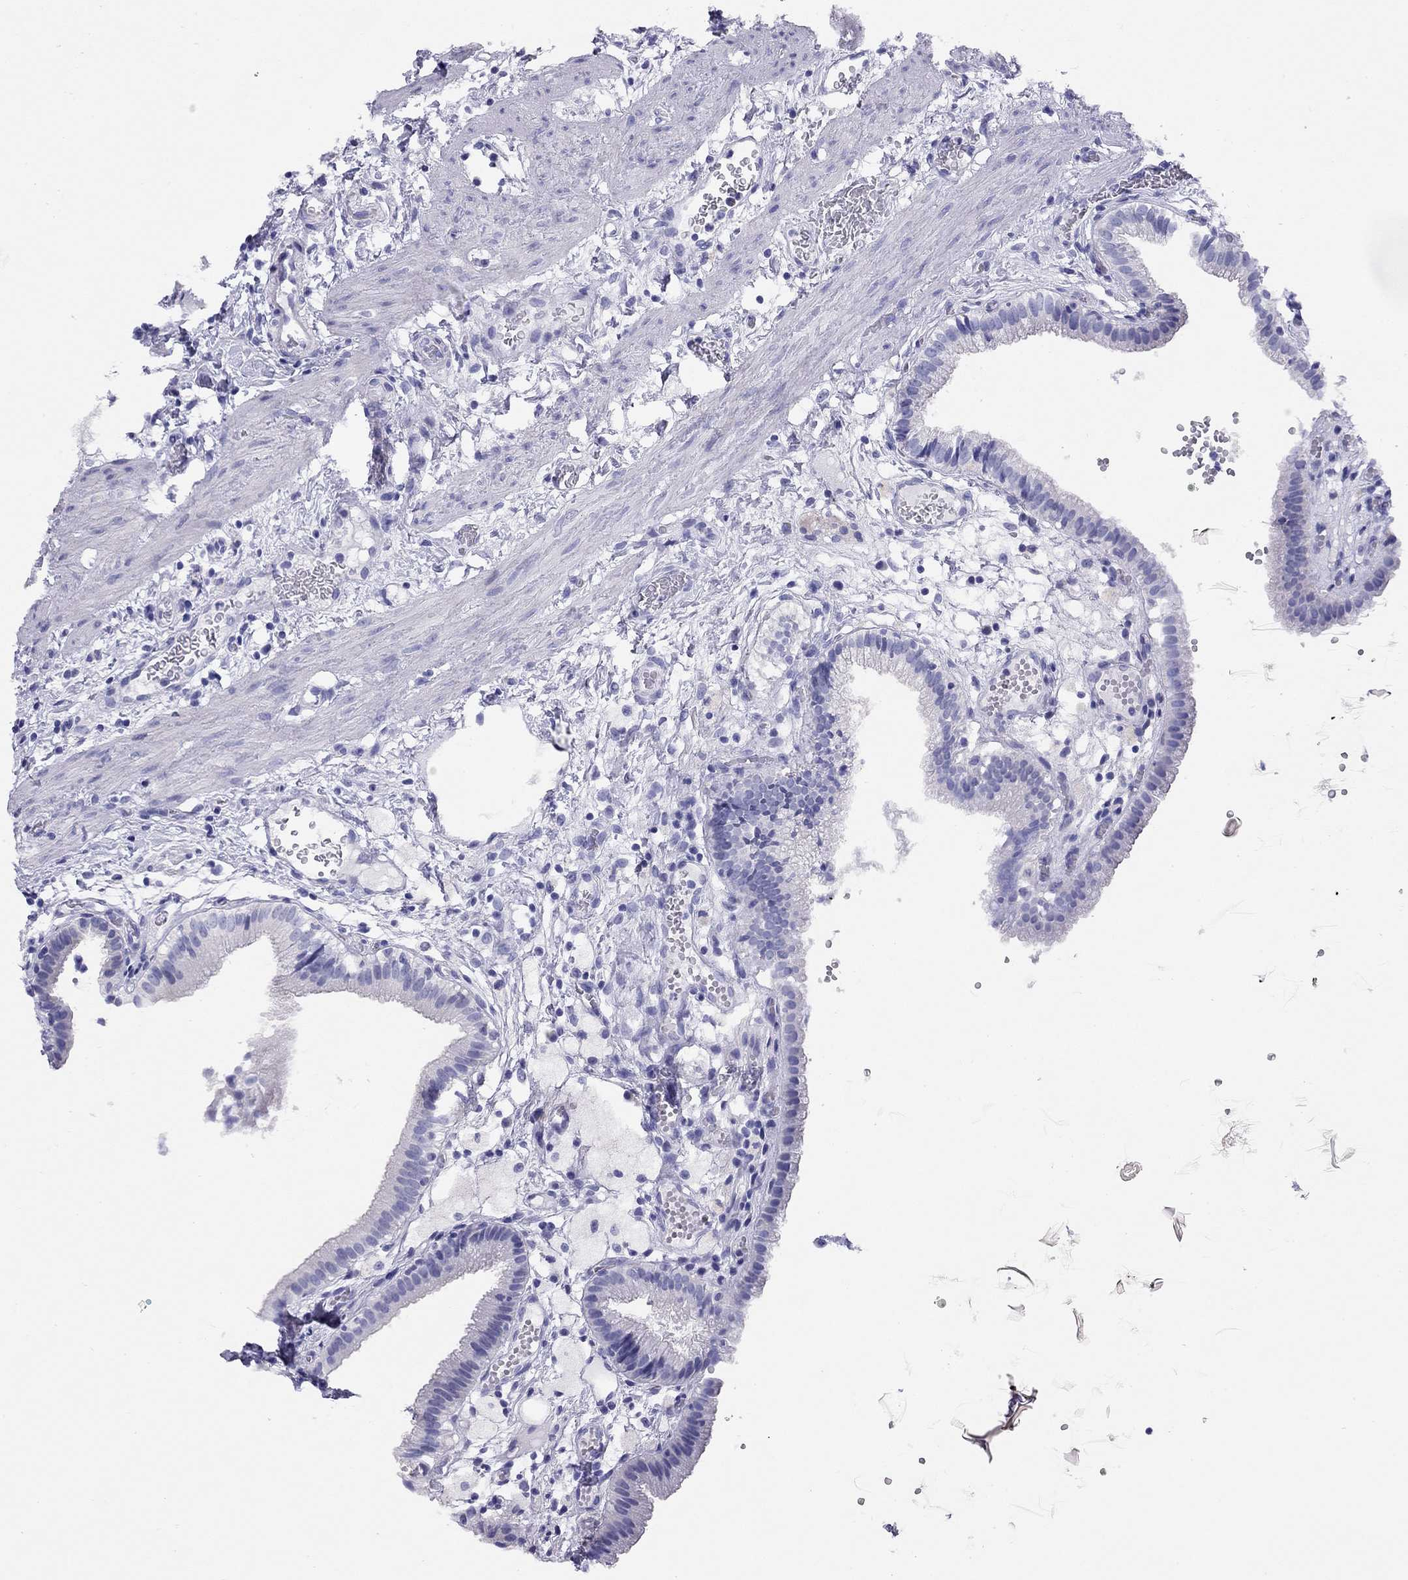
{"staining": {"intensity": "negative", "quantity": "none", "location": "none"}, "tissue": "gallbladder", "cell_type": "Glandular cells", "image_type": "normal", "snomed": [{"axis": "morphology", "description": "Normal tissue, NOS"}, {"axis": "topography", "description": "Gallbladder"}], "caption": "Protein analysis of unremarkable gallbladder demonstrates no significant expression in glandular cells. (DAB immunohistochemistry, high magnification).", "gene": "LRIT2", "patient": {"sex": "female", "age": 24}}